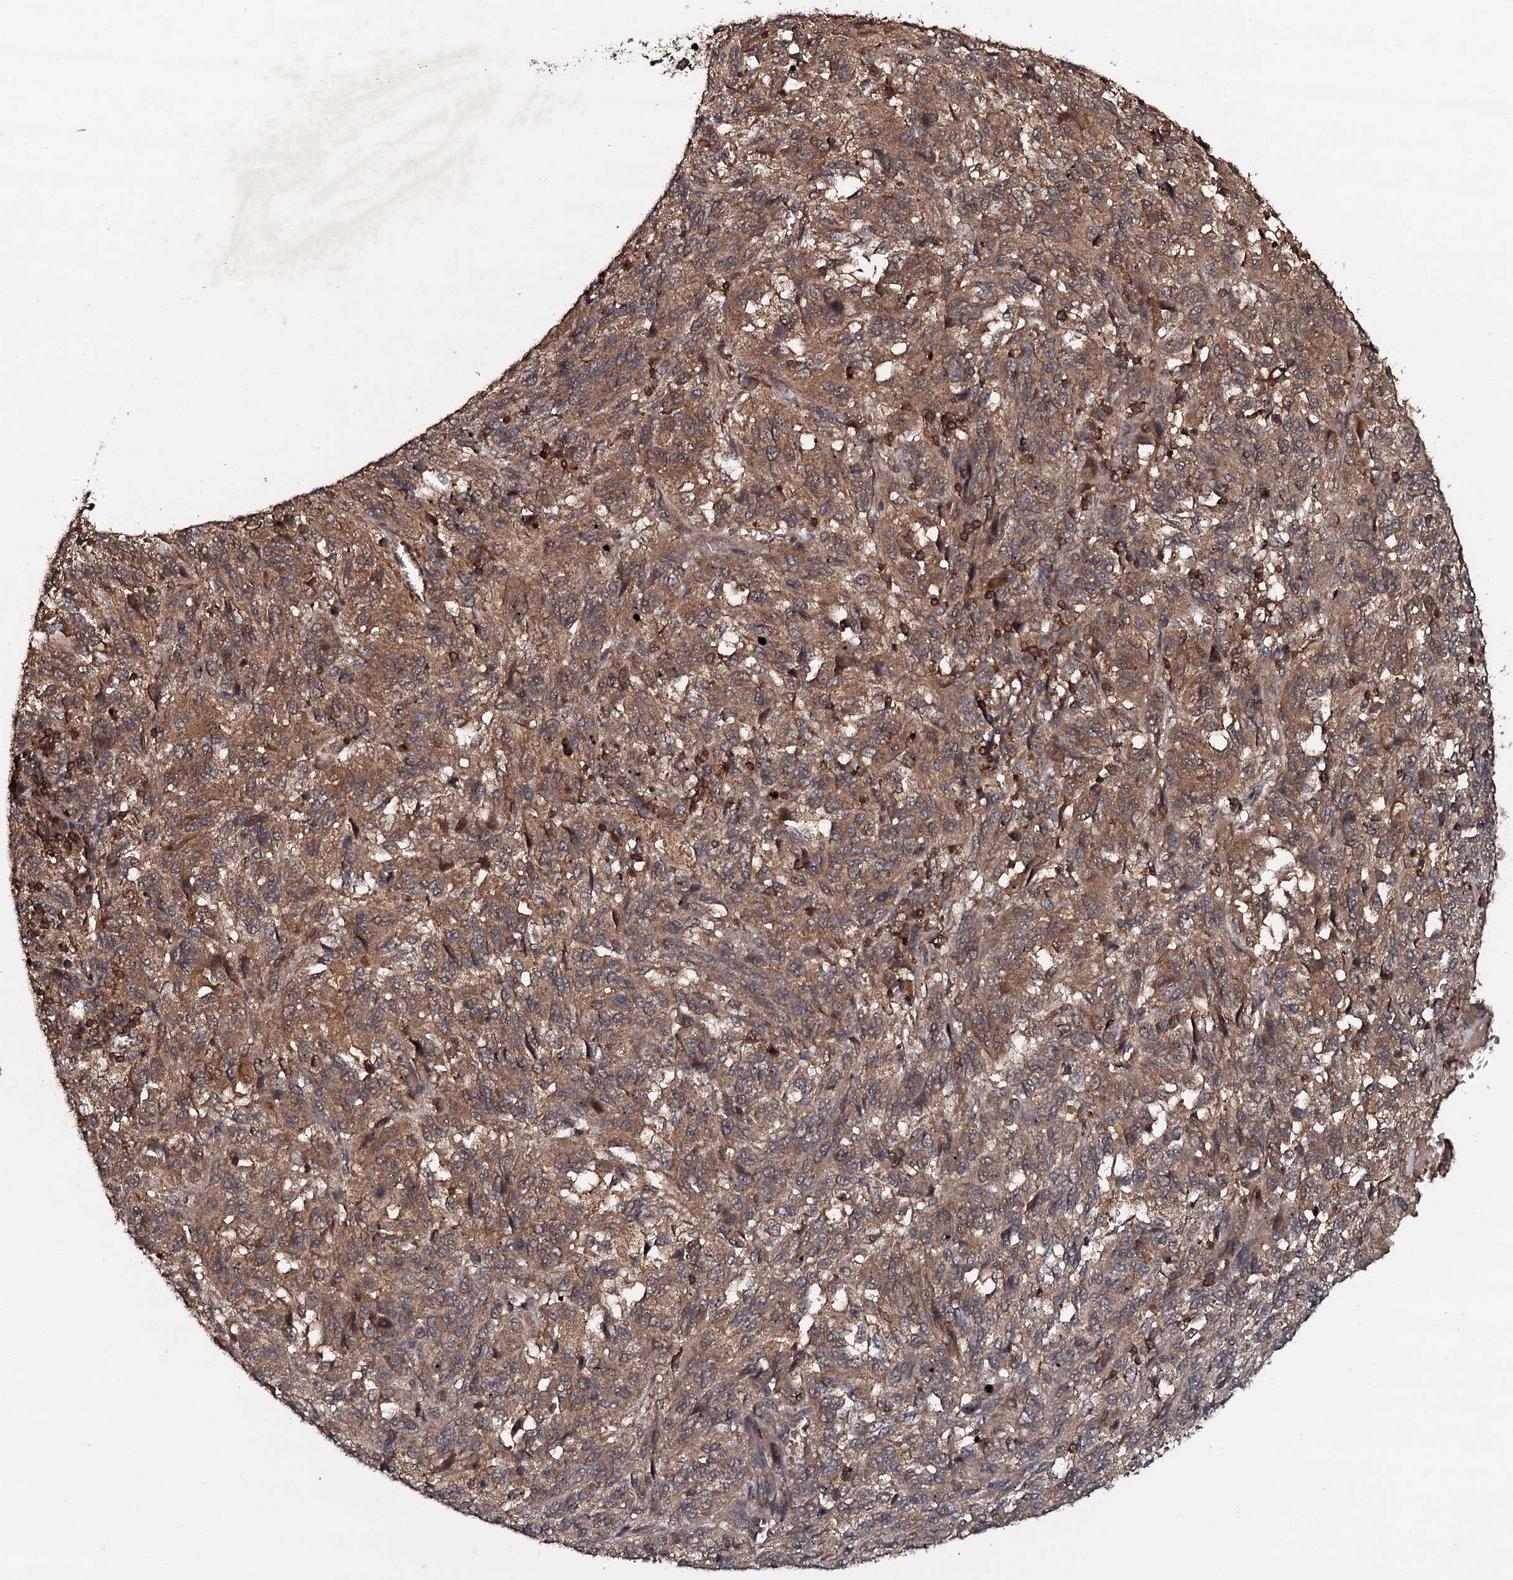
{"staining": {"intensity": "moderate", "quantity": ">75%", "location": "cytoplasmic/membranous,nuclear"}, "tissue": "melanoma", "cell_type": "Tumor cells", "image_type": "cancer", "snomed": [{"axis": "morphology", "description": "Malignant melanoma, Metastatic site"}, {"axis": "topography", "description": "Lung"}], "caption": "IHC image of malignant melanoma (metastatic site) stained for a protein (brown), which shows medium levels of moderate cytoplasmic/membranous and nuclear positivity in approximately >75% of tumor cells.", "gene": "ADGRG3", "patient": {"sex": "male", "age": 64}}